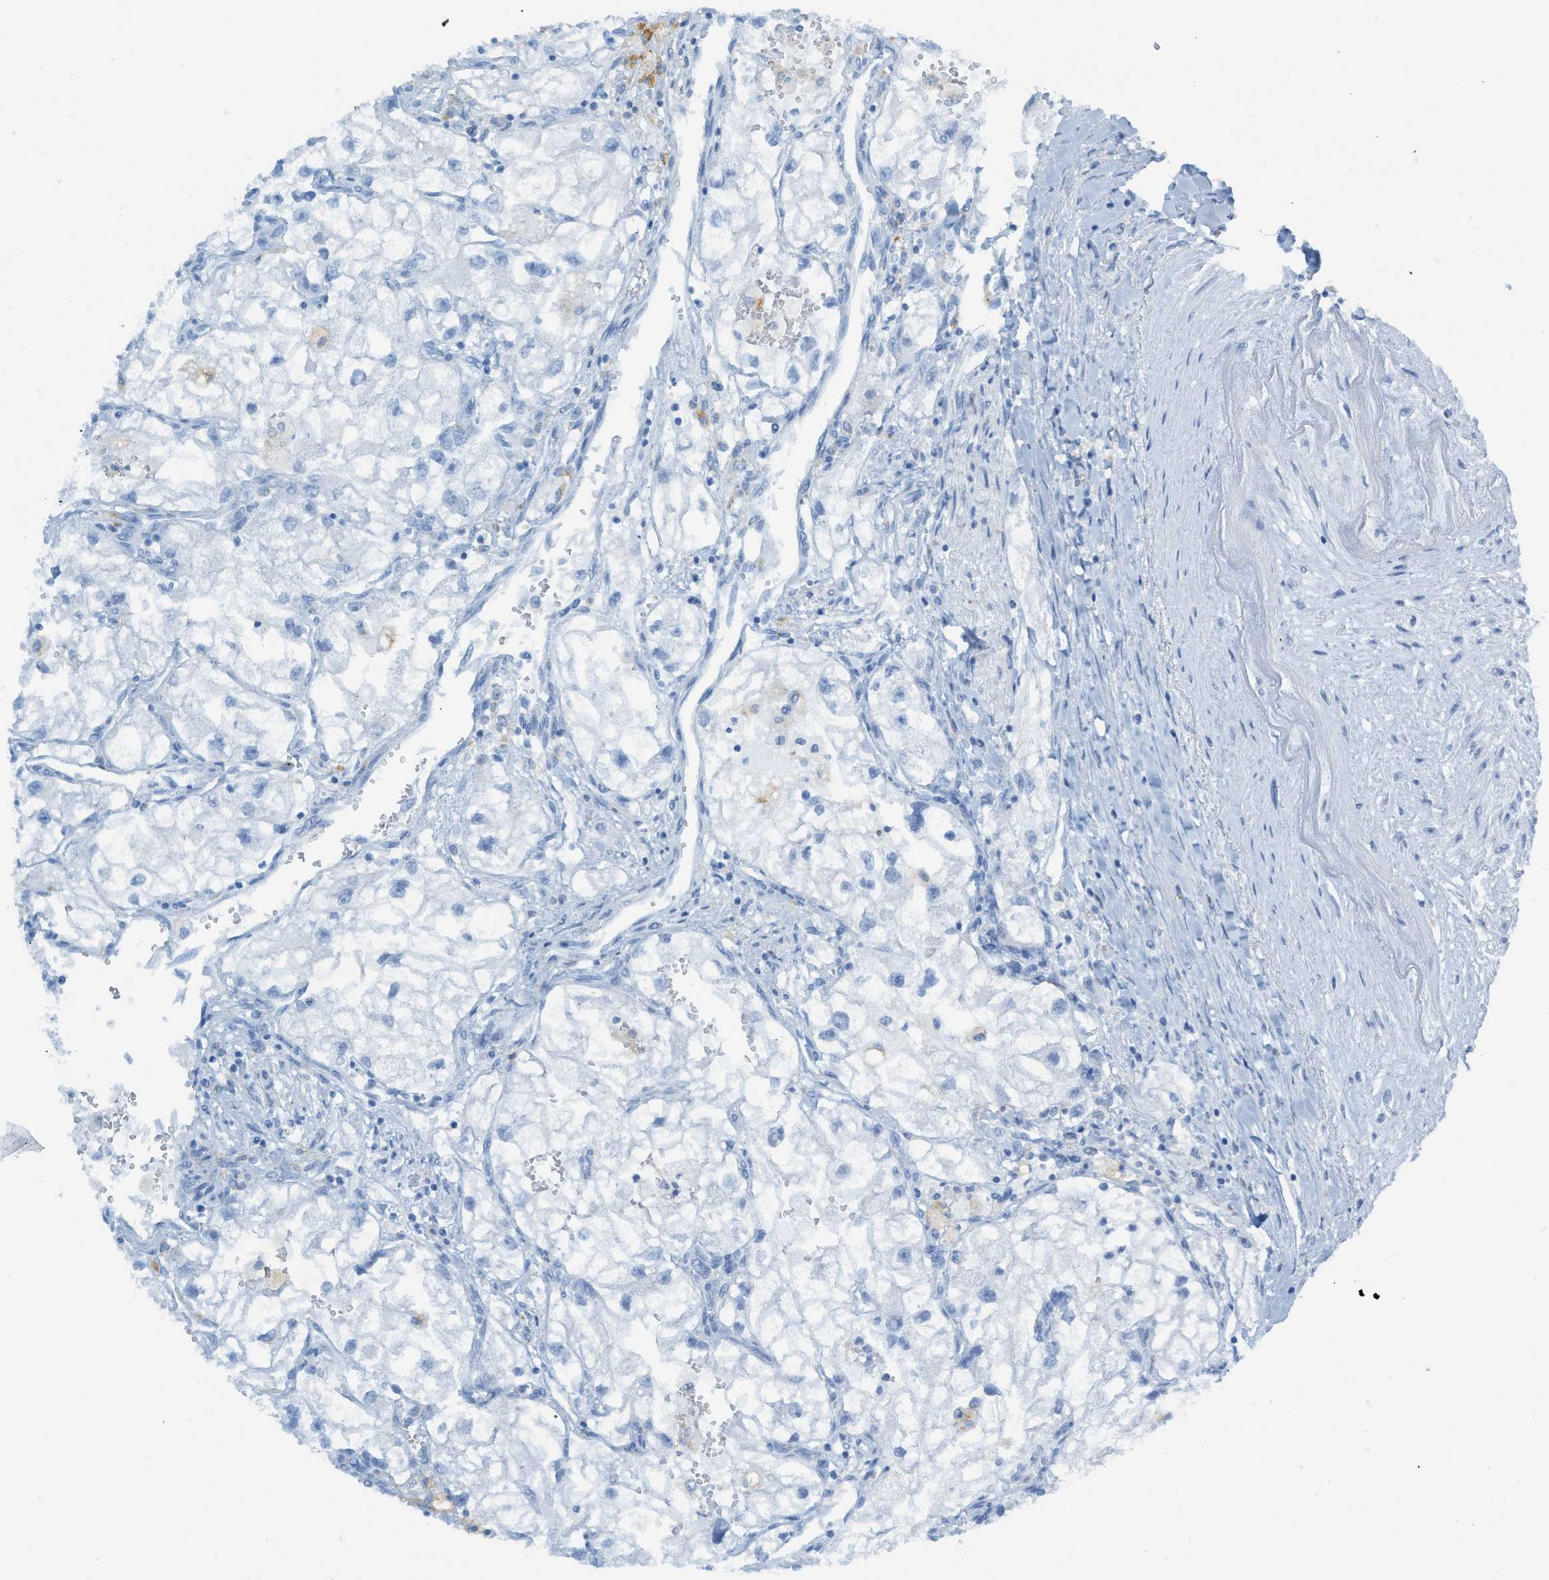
{"staining": {"intensity": "negative", "quantity": "none", "location": "none"}, "tissue": "renal cancer", "cell_type": "Tumor cells", "image_type": "cancer", "snomed": [{"axis": "morphology", "description": "Adenocarcinoma, NOS"}, {"axis": "topography", "description": "Kidney"}], "caption": "Tumor cells show no significant positivity in renal cancer (adenocarcinoma).", "gene": "C21orf62", "patient": {"sex": "female", "age": 70}}